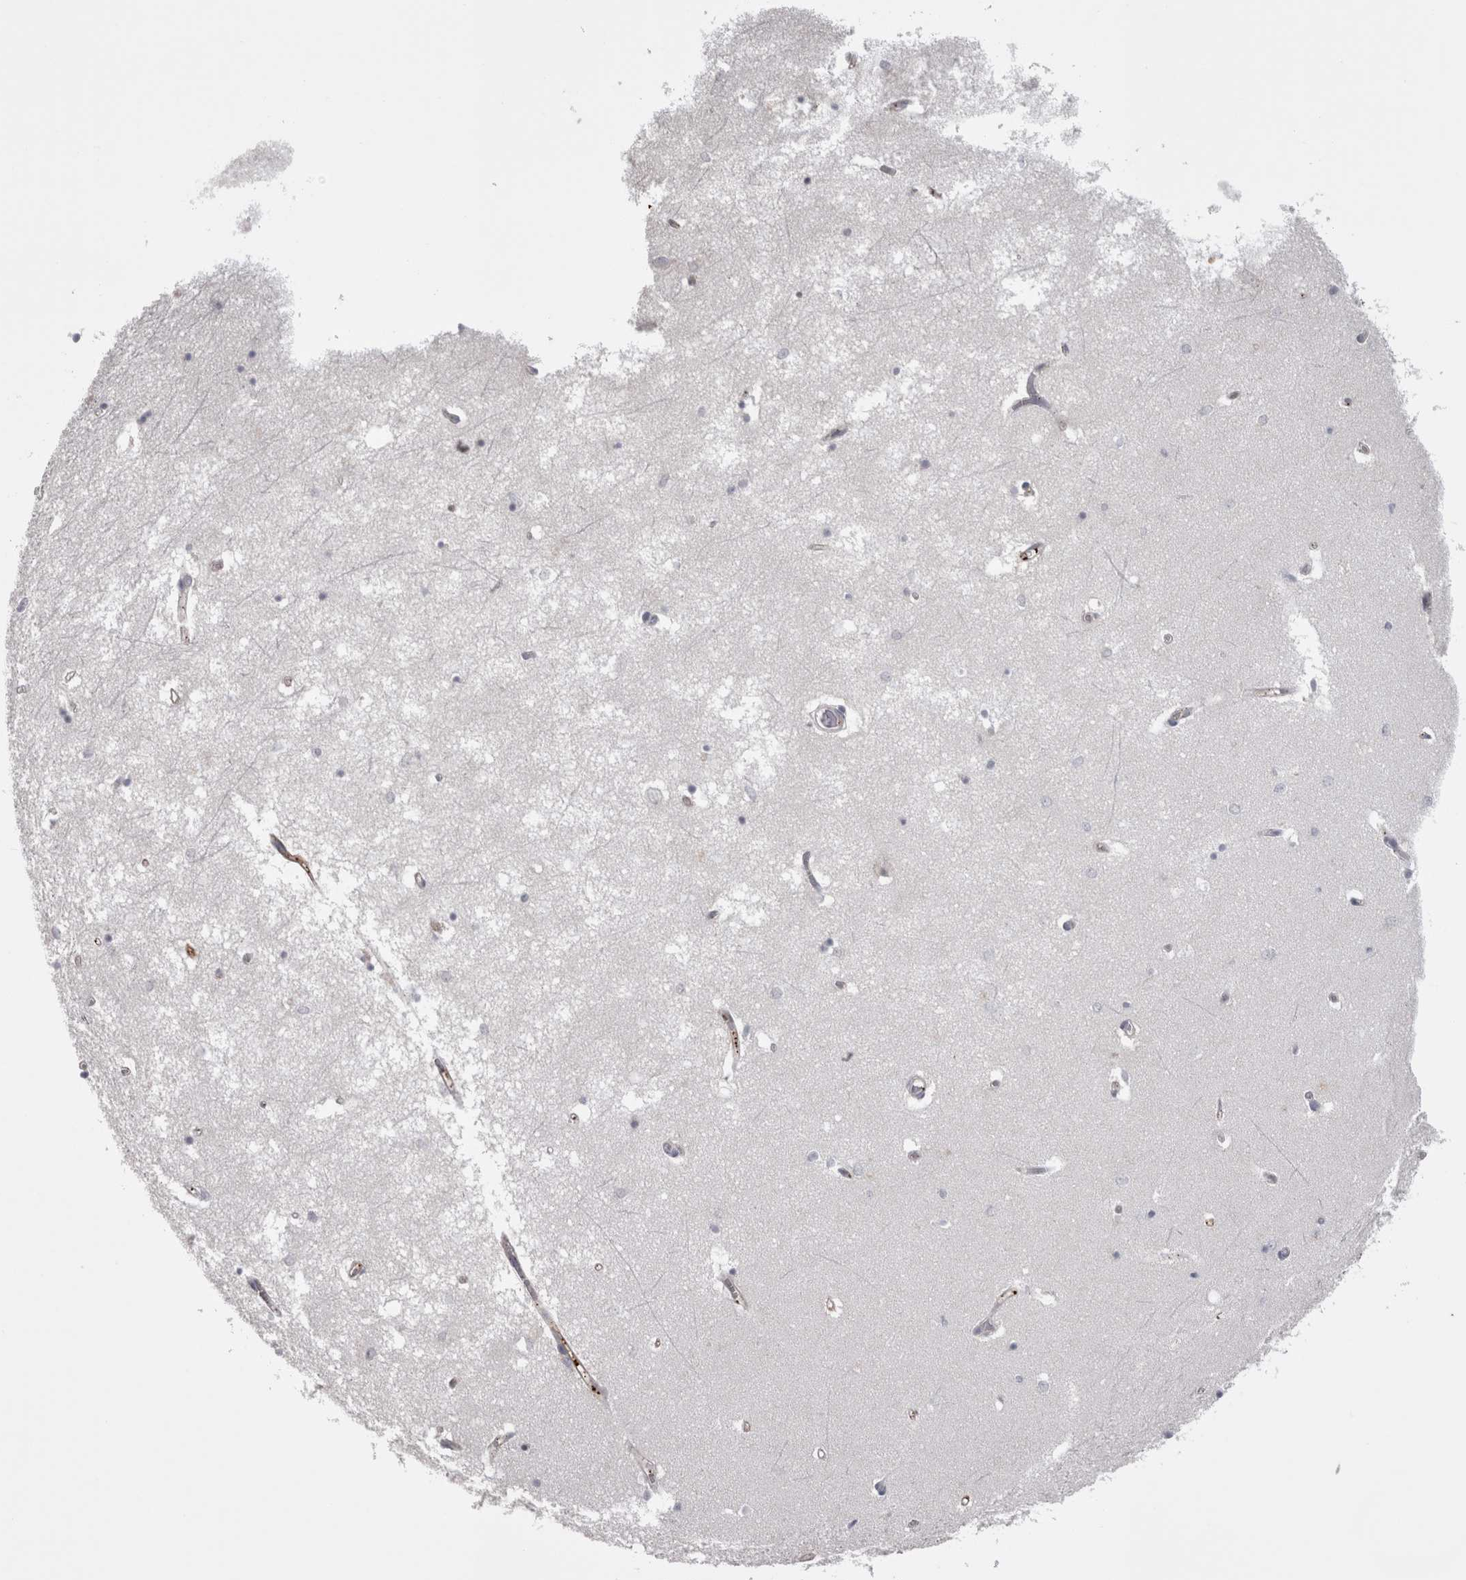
{"staining": {"intensity": "negative", "quantity": "none", "location": "none"}, "tissue": "hippocampus", "cell_type": "Glial cells", "image_type": "normal", "snomed": [{"axis": "morphology", "description": "Normal tissue, NOS"}, {"axis": "topography", "description": "Hippocampus"}], "caption": "IHC photomicrograph of benign hippocampus stained for a protein (brown), which exhibits no staining in glial cells.", "gene": "SAA4", "patient": {"sex": "male", "age": 70}}